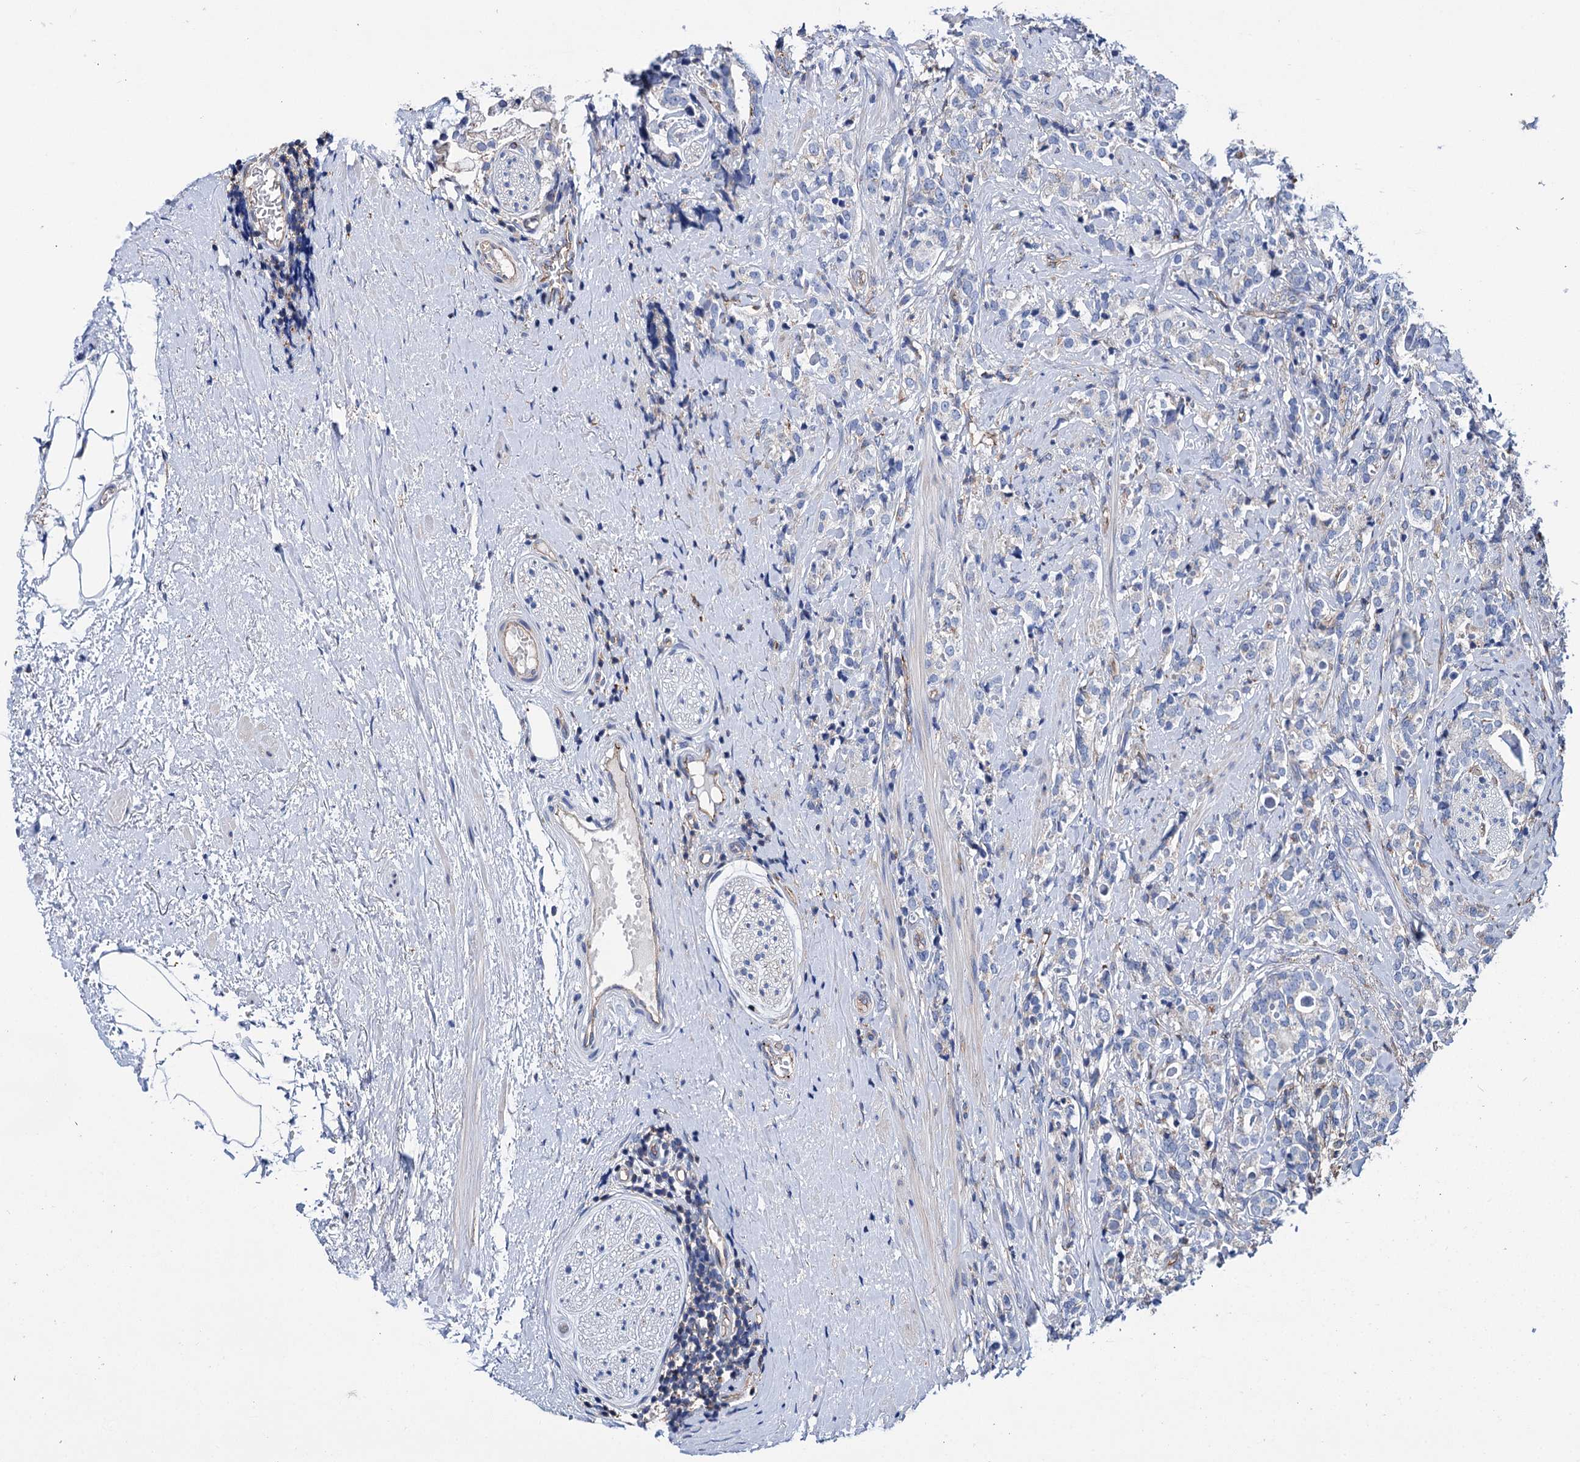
{"staining": {"intensity": "negative", "quantity": "none", "location": "none"}, "tissue": "prostate cancer", "cell_type": "Tumor cells", "image_type": "cancer", "snomed": [{"axis": "morphology", "description": "Adenocarcinoma, High grade"}, {"axis": "topography", "description": "Prostate"}], "caption": "High power microscopy histopathology image of an IHC histopathology image of prostate adenocarcinoma (high-grade), revealing no significant staining in tumor cells.", "gene": "SCPEP1", "patient": {"sex": "male", "age": 69}}